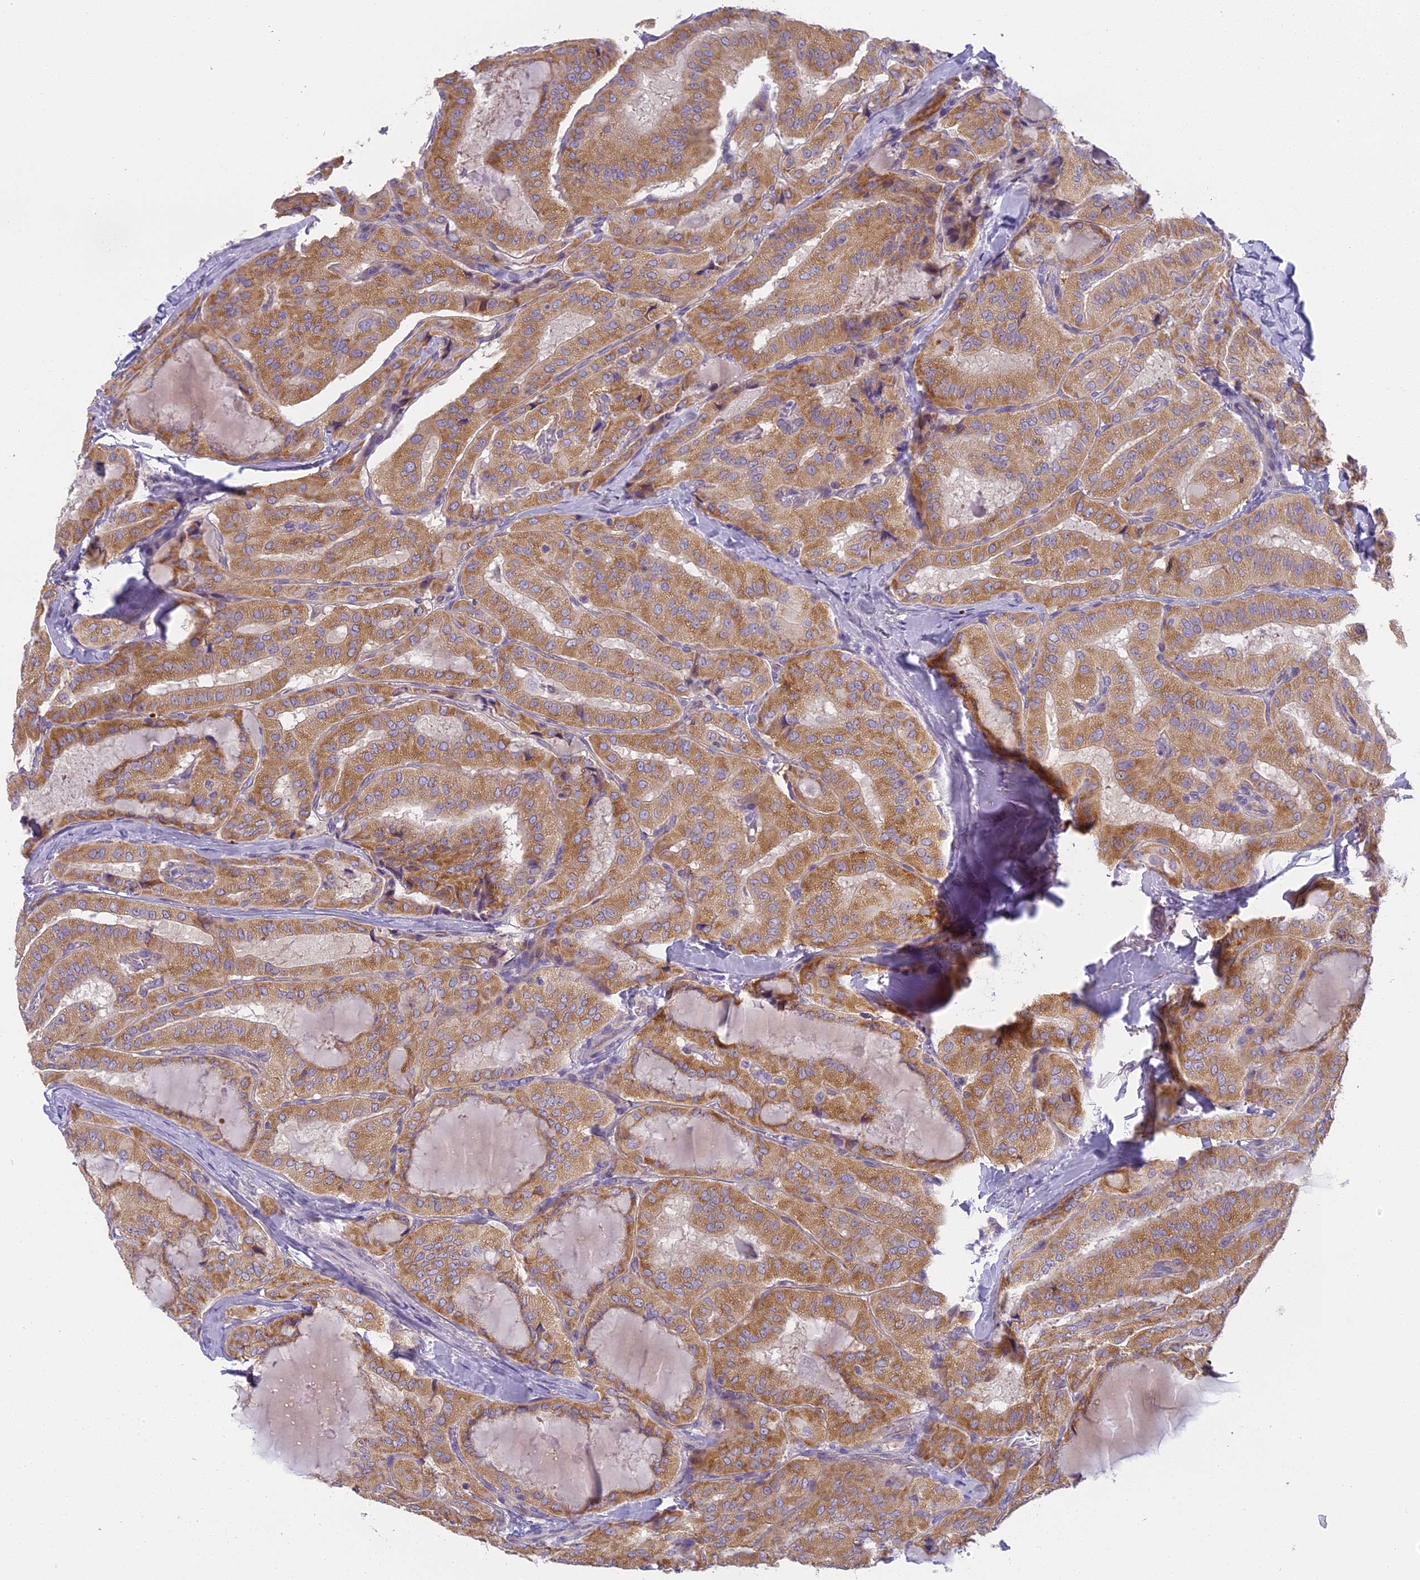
{"staining": {"intensity": "moderate", "quantity": ">75%", "location": "cytoplasmic/membranous"}, "tissue": "thyroid cancer", "cell_type": "Tumor cells", "image_type": "cancer", "snomed": [{"axis": "morphology", "description": "Normal tissue, NOS"}, {"axis": "morphology", "description": "Papillary adenocarcinoma, NOS"}, {"axis": "topography", "description": "Thyroid gland"}], "caption": "Moderate cytoplasmic/membranous protein expression is present in about >75% of tumor cells in thyroid cancer. (brown staining indicates protein expression, while blue staining denotes nuclei).", "gene": "ARHGEF37", "patient": {"sex": "female", "age": 59}}